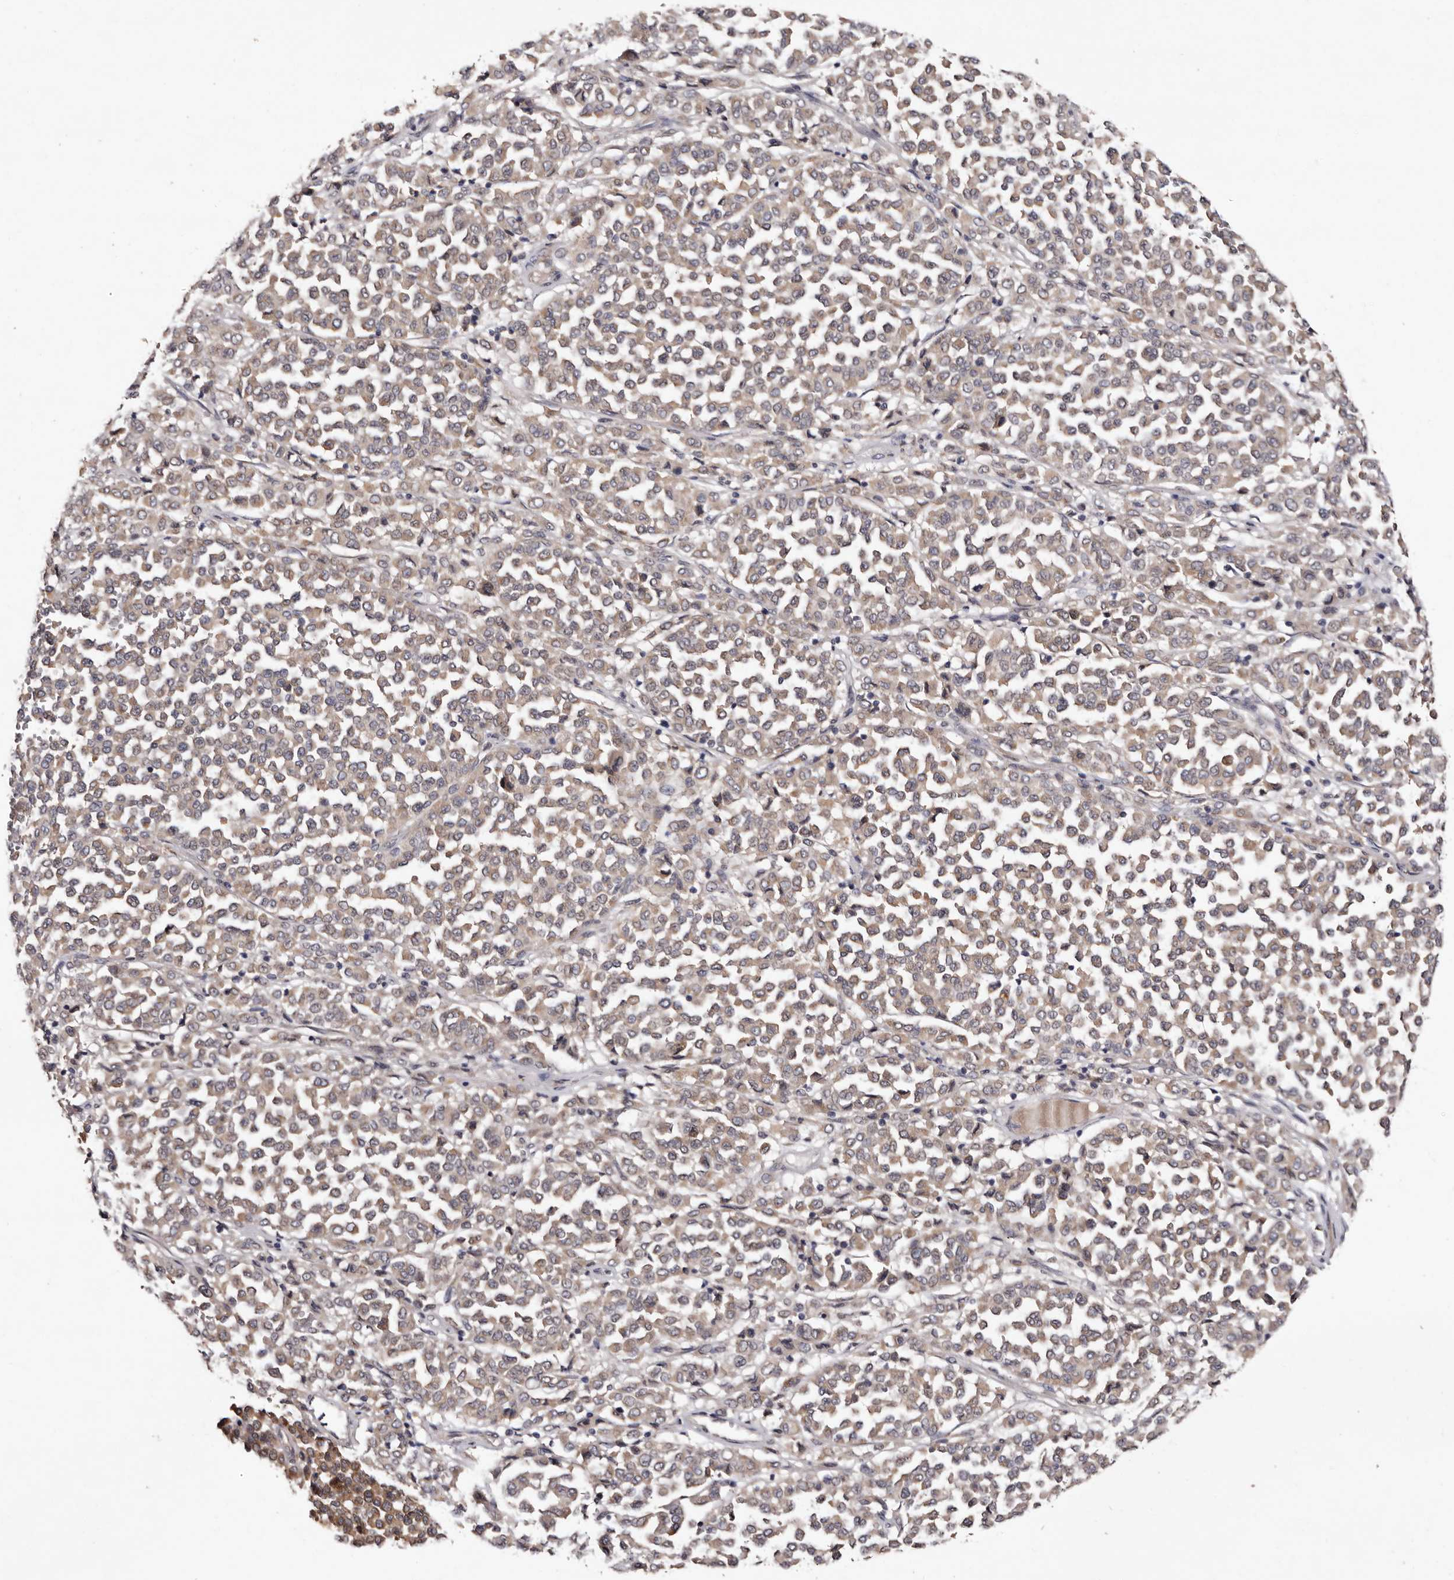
{"staining": {"intensity": "weak", "quantity": ">75%", "location": "cytoplasmic/membranous"}, "tissue": "melanoma", "cell_type": "Tumor cells", "image_type": "cancer", "snomed": [{"axis": "morphology", "description": "Malignant melanoma, Metastatic site"}, {"axis": "topography", "description": "Pancreas"}], "caption": "Human malignant melanoma (metastatic site) stained for a protein (brown) shows weak cytoplasmic/membranous positive expression in approximately >75% of tumor cells.", "gene": "FAM91A1", "patient": {"sex": "female", "age": 30}}